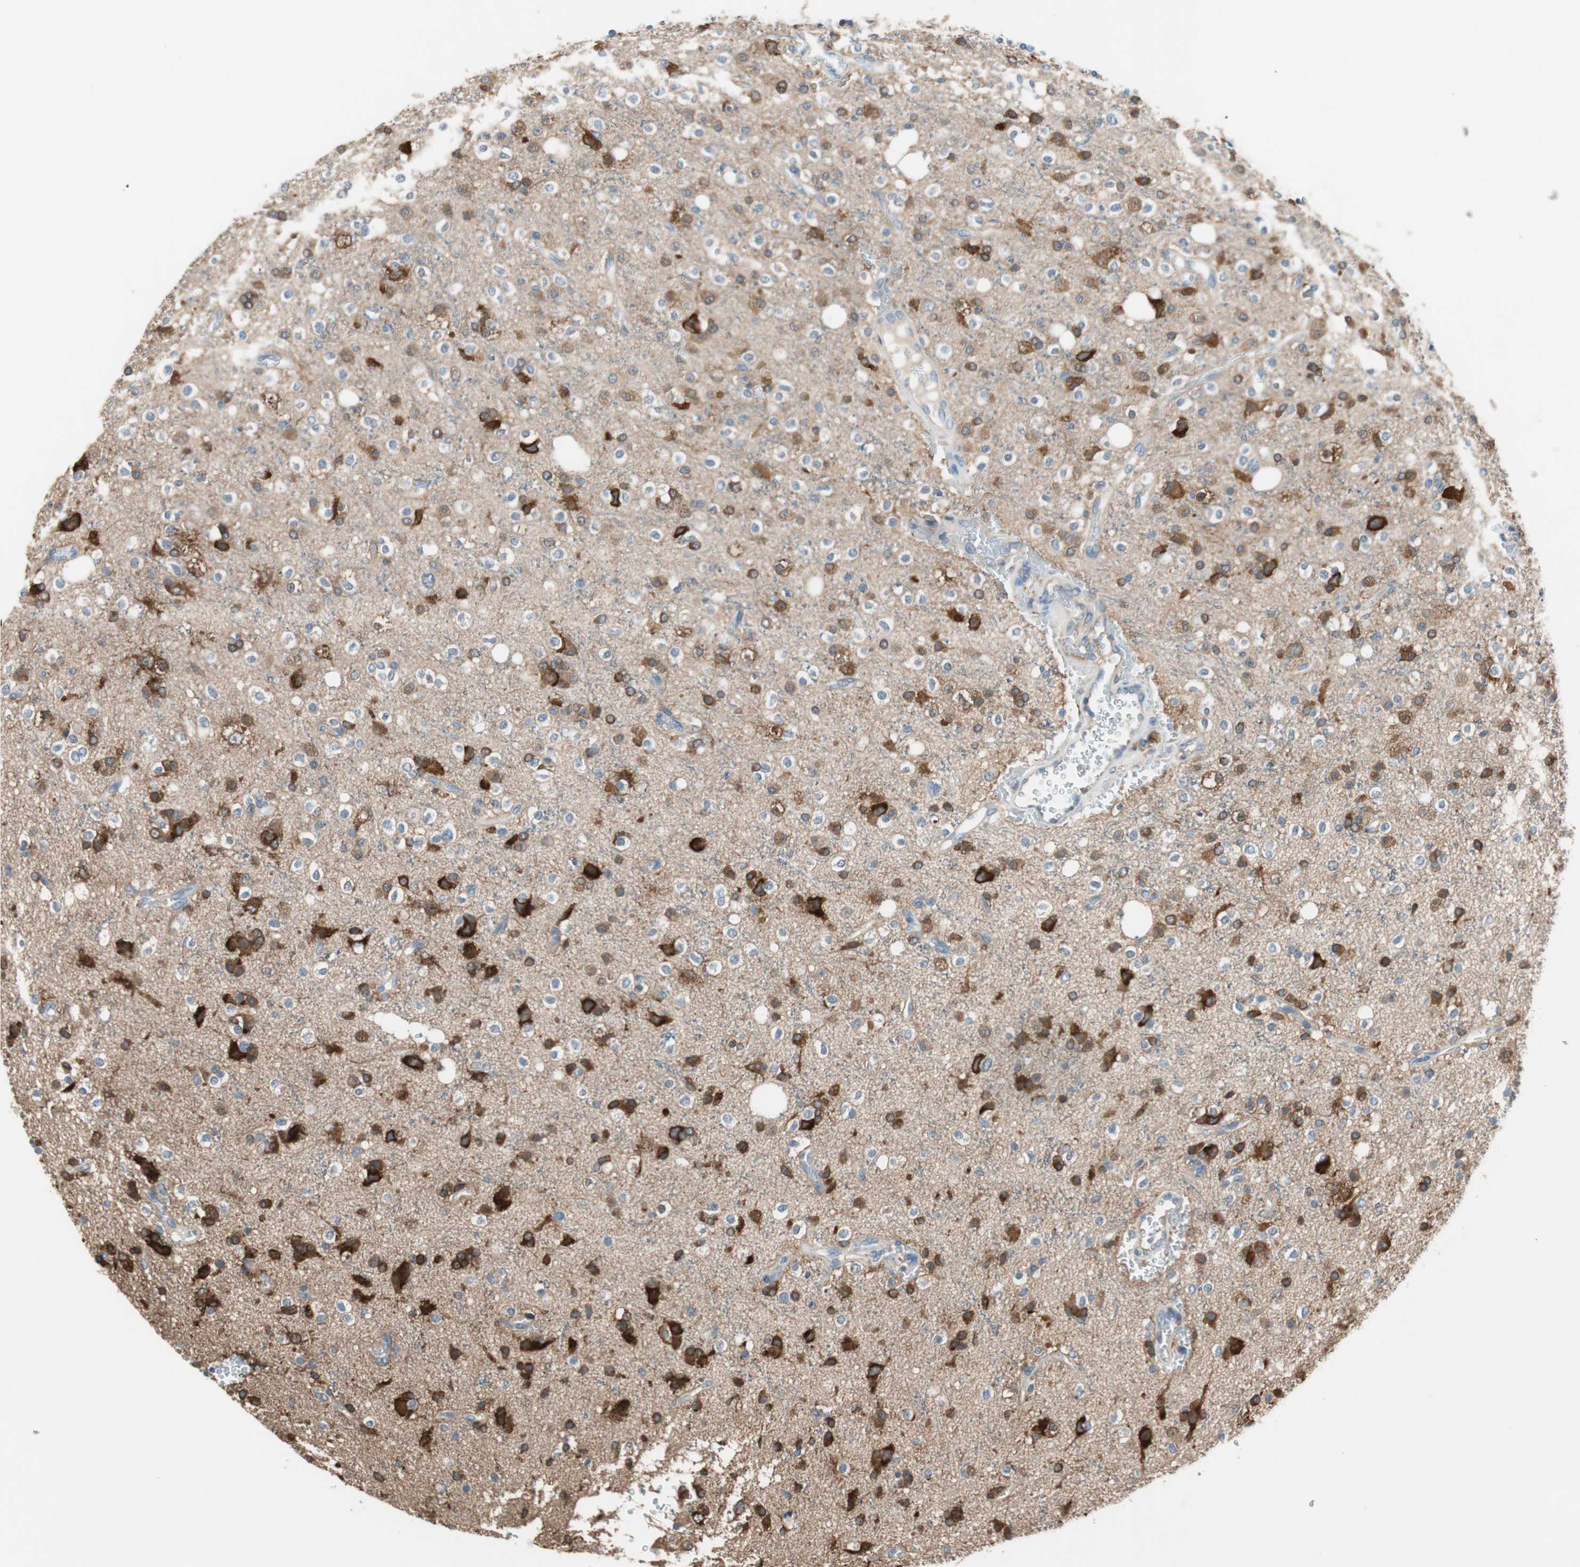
{"staining": {"intensity": "negative", "quantity": "none", "location": "none"}, "tissue": "glioma", "cell_type": "Tumor cells", "image_type": "cancer", "snomed": [{"axis": "morphology", "description": "Glioma, malignant, High grade"}, {"axis": "topography", "description": "Brain"}], "caption": "This histopathology image is of malignant high-grade glioma stained with immunohistochemistry (IHC) to label a protein in brown with the nuclei are counter-stained blue. There is no staining in tumor cells.", "gene": "GLUL", "patient": {"sex": "male", "age": 47}}